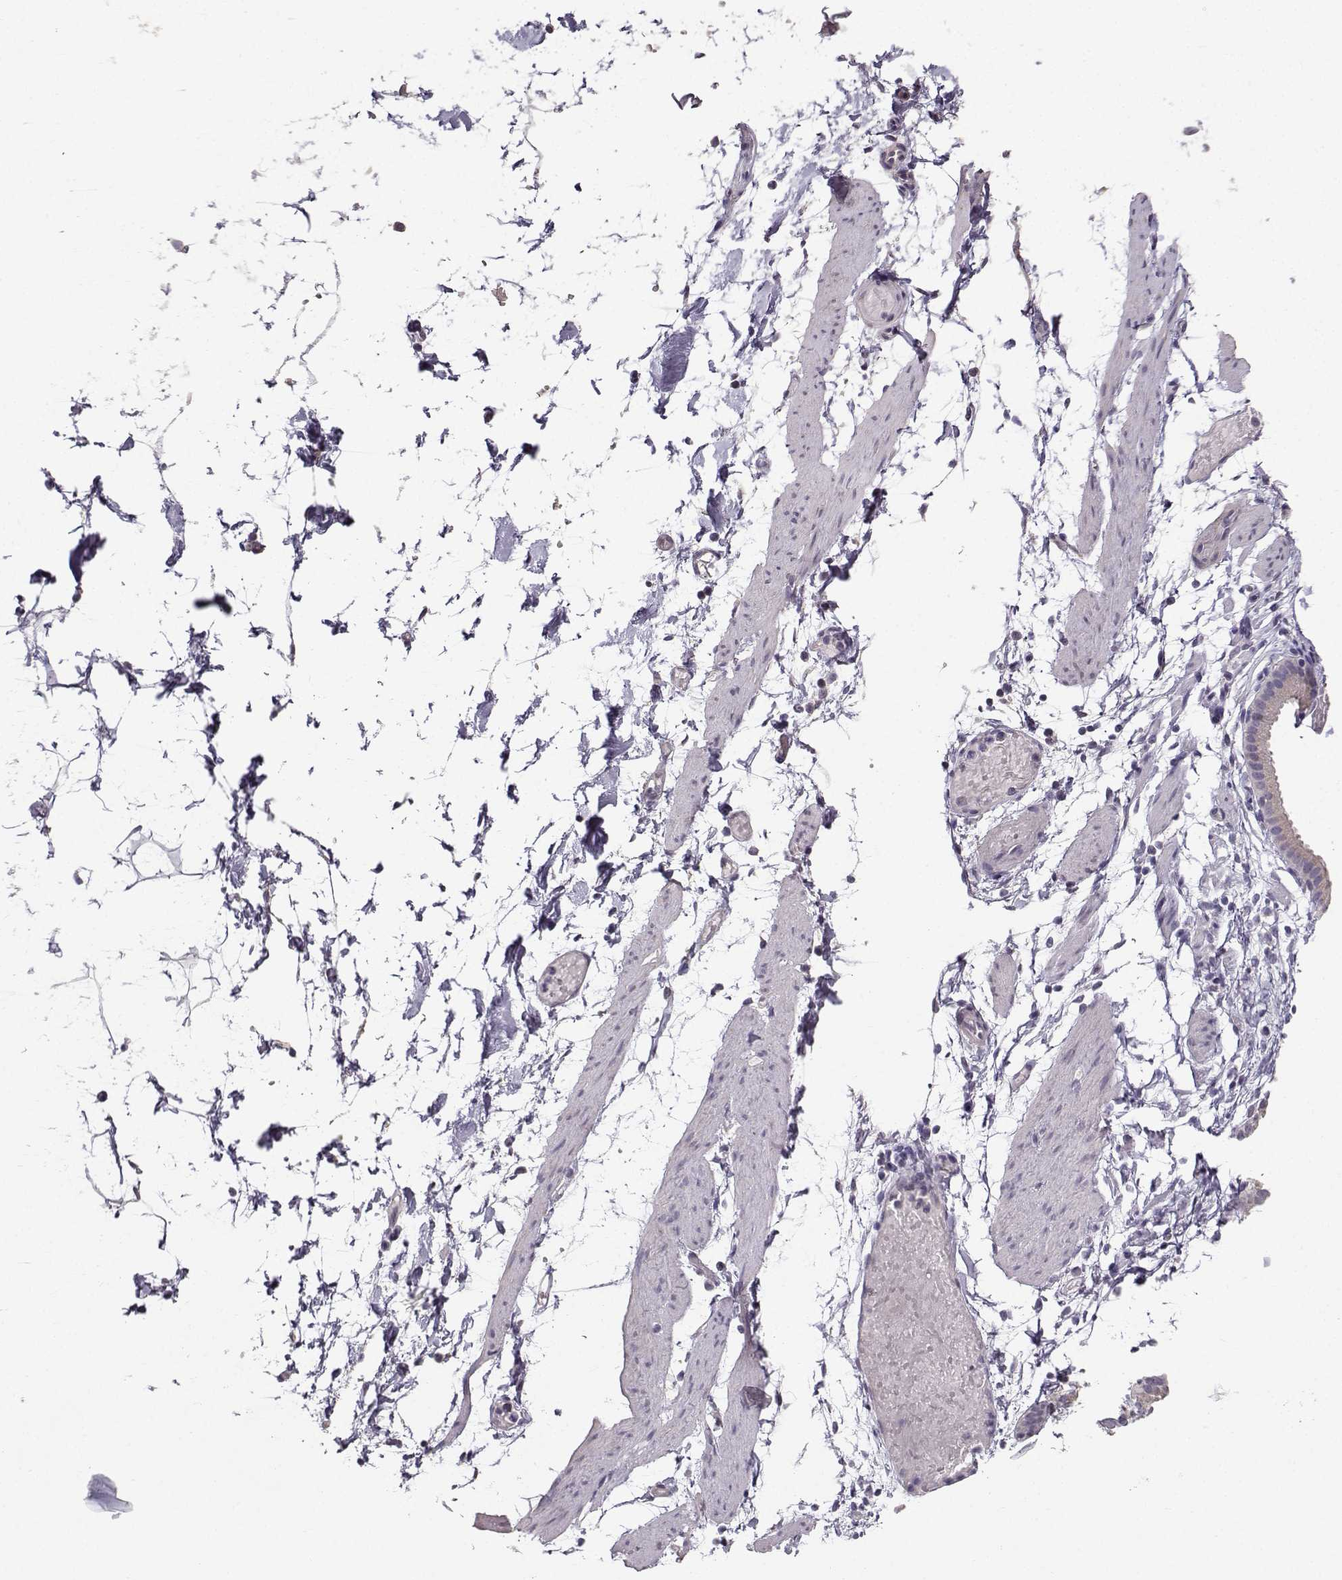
{"staining": {"intensity": "negative", "quantity": "none", "location": "none"}, "tissue": "adipose tissue", "cell_type": "Adipocytes", "image_type": "normal", "snomed": [{"axis": "morphology", "description": "Normal tissue, NOS"}, {"axis": "topography", "description": "Gallbladder"}, {"axis": "topography", "description": "Peripheral nerve tissue"}], "caption": "A histopathology image of human adipose tissue is negative for staining in adipocytes. (DAB immunohistochemistry with hematoxylin counter stain).", "gene": "TSPYL5", "patient": {"sex": "female", "age": 45}}